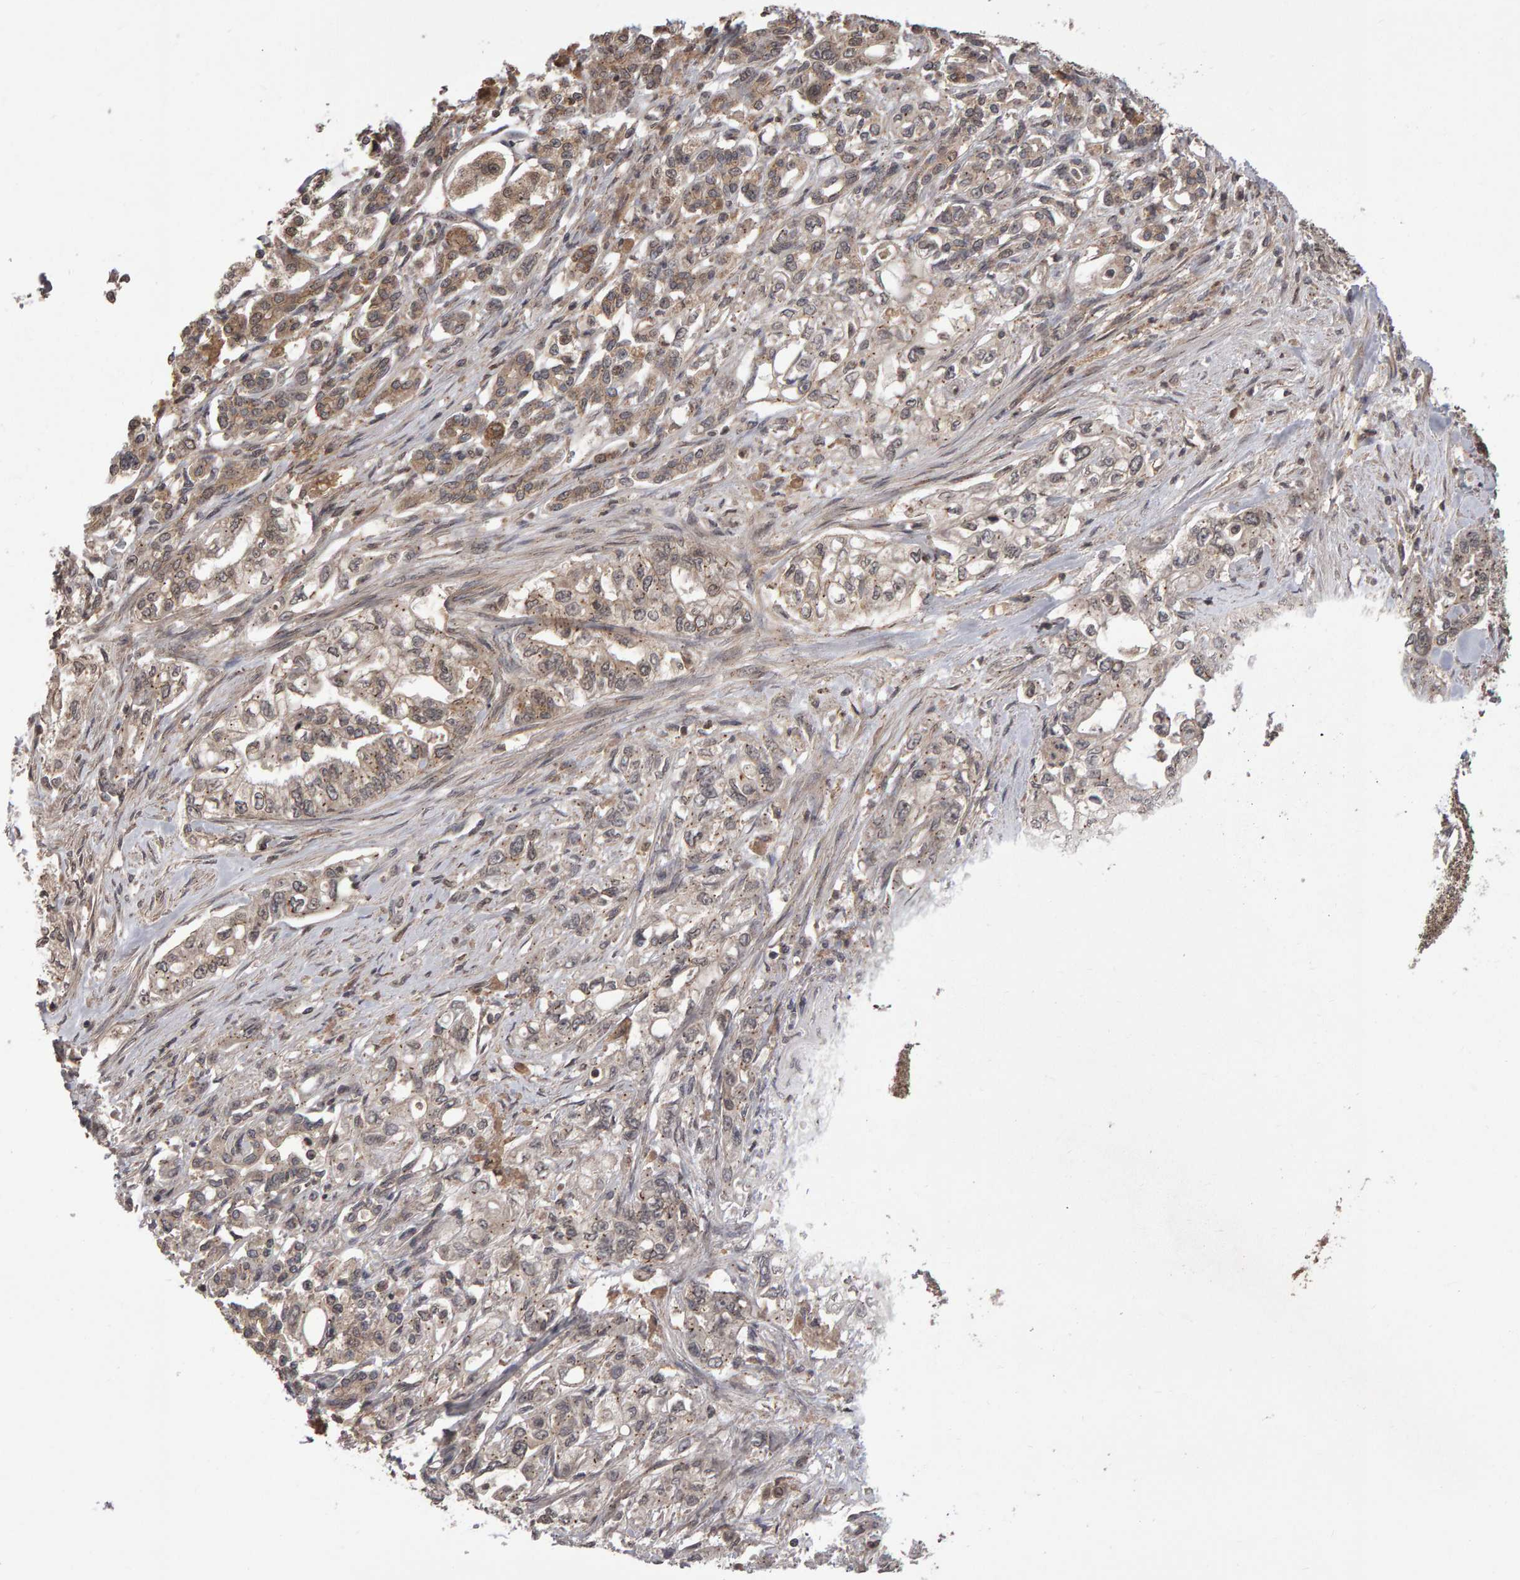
{"staining": {"intensity": "moderate", "quantity": ">75%", "location": "cytoplasmic/membranous"}, "tissue": "pancreatic cancer", "cell_type": "Tumor cells", "image_type": "cancer", "snomed": [{"axis": "morphology", "description": "Normal tissue, NOS"}, {"axis": "topography", "description": "Pancreas"}], "caption": "This image demonstrates pancreatic cancer stained with immunohistochemistry to label a protein in brown. The cytoplasmic/membranous of tumor cells show moderate positivity for the protein. Nuclei are counter-stained blue.", "gene": "SCRIB", "patient": {"sex": "male", "age": 42}}